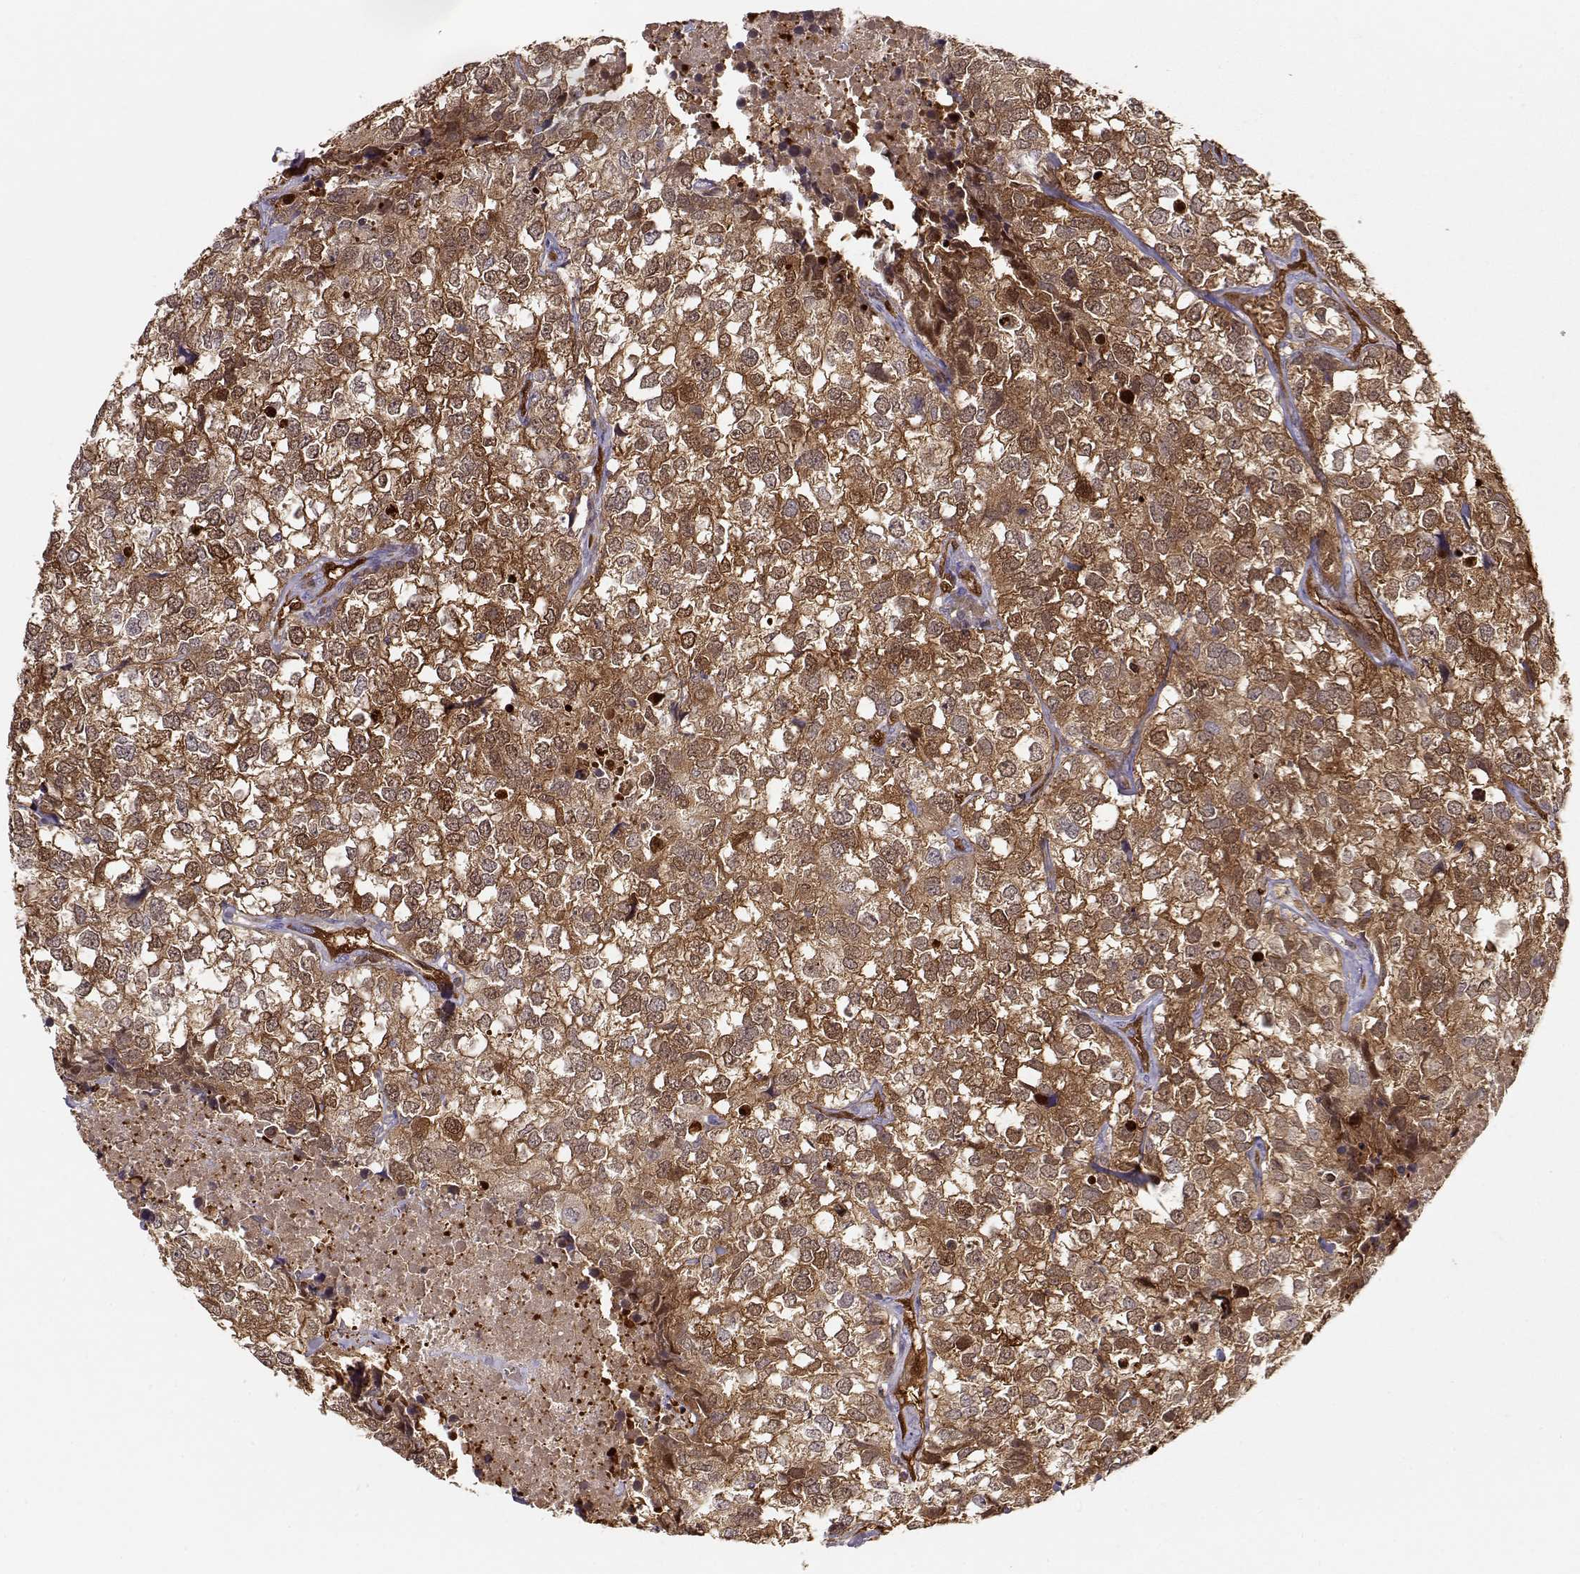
{"staining": {"intensity": "moderate", "quantity": ">75%", "location": "cytoplasmic/membranous"}, "tissue": "breast cancer", "cell_type": "Tumor cells", "image_type": "cancer", "snomed": [{"axis": "morphology", "description": "Duct carcinoma"}, {"axis": "topography", "description": "Breast"}], "caption": "Brown immunohistochemical staining in human breast invasive ductal carcinoma shows moderate cytoplasmic/membranous positivity in approximately >75% of tumor cells.", "gene": "PNP", "patient": {"sex": "female", "age": 30}}